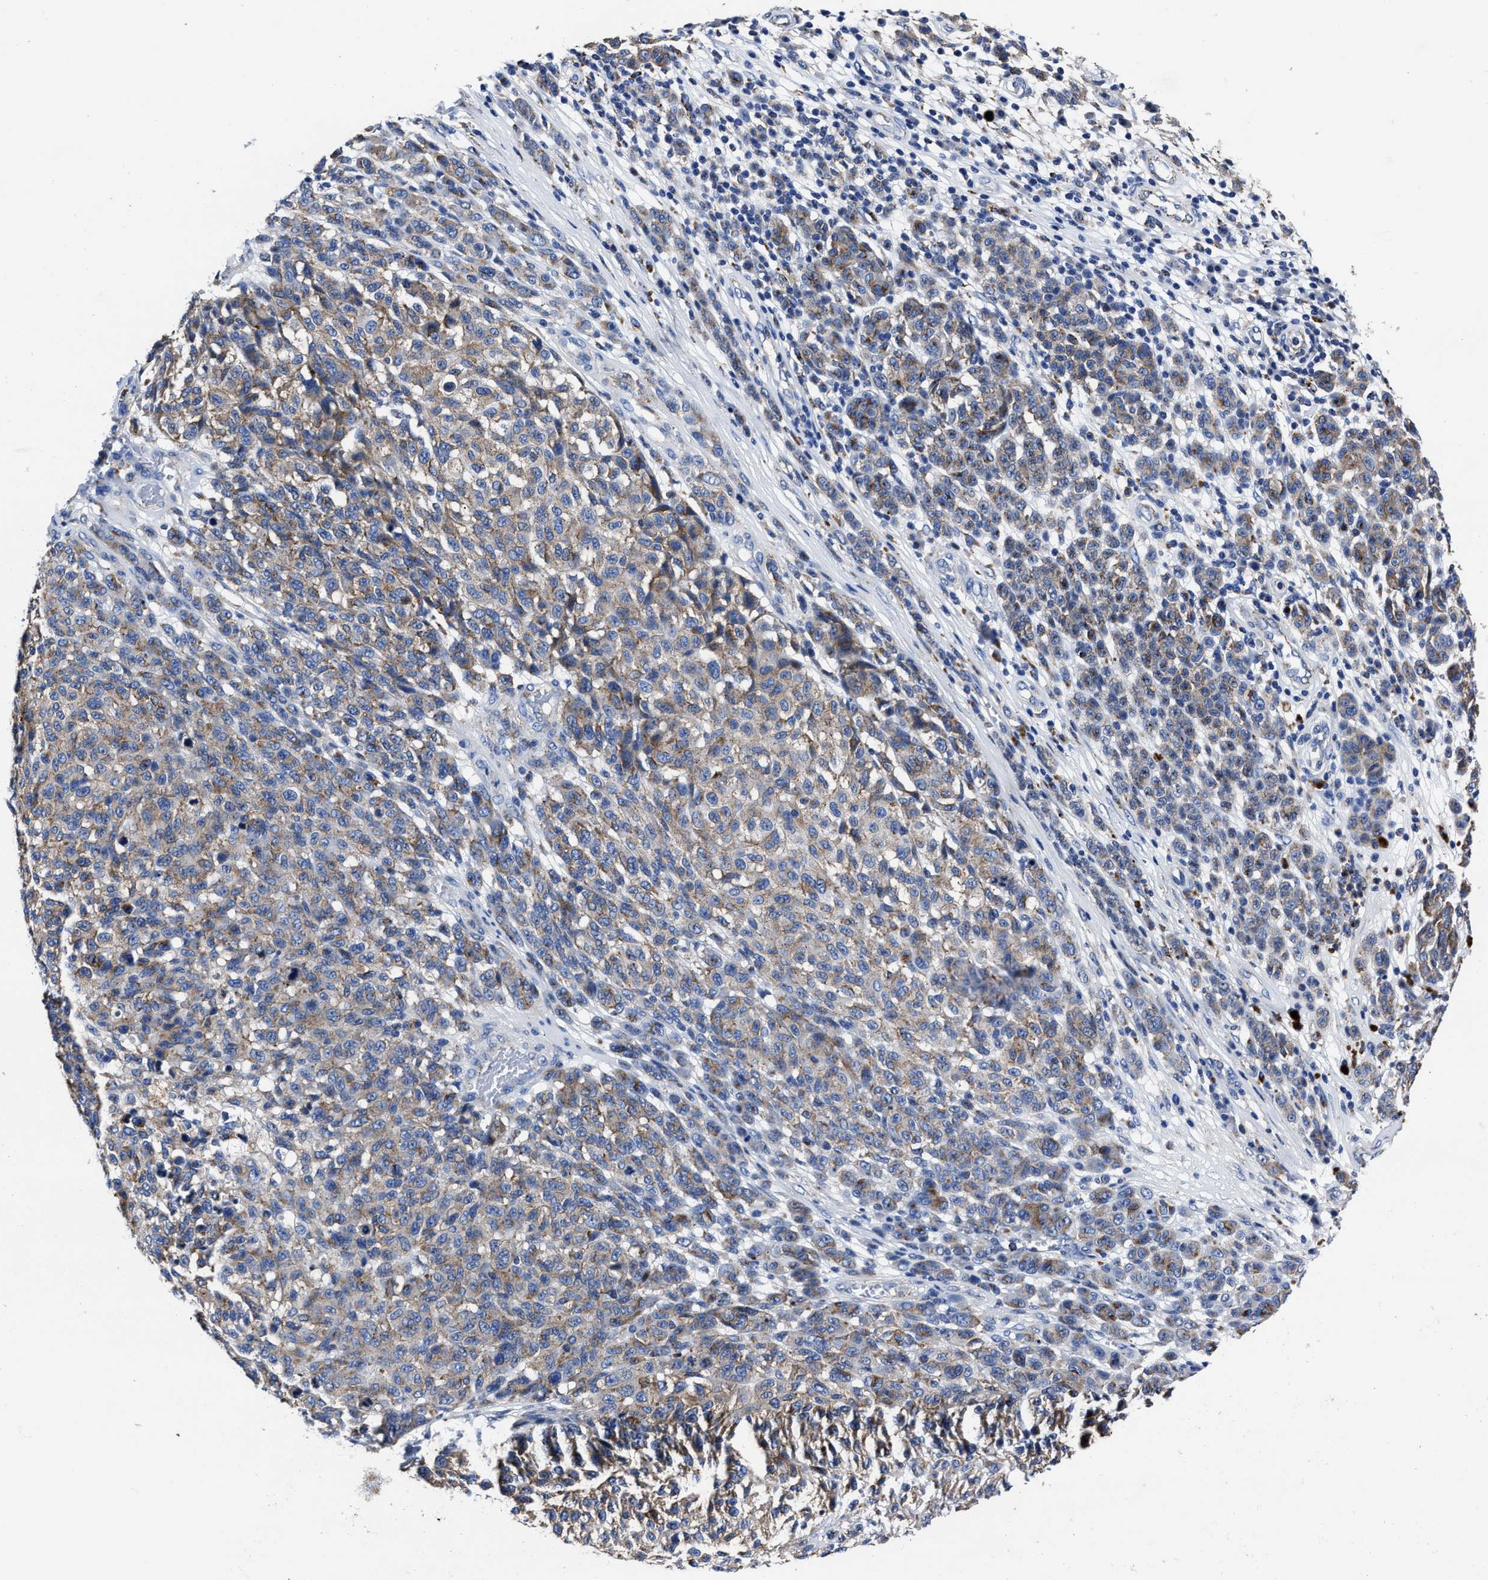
{"staining": {"intensity": "weak", "quantity": "25%-75%", "location": "cytoplasmic/membranous"}, "tissue": "melanoma", "cell_type": "Tumor cells", "image_type": "cancer", "snomed": [{"axis": "morphology", "description": "Malignant melanoma, NOS"}, {"axis": "topography", "description": "Skin"}], "caption": "This is an image of immunohistochemistry staining of malignant melanoma, which shows weak expression in the cytoplasmic/membranous of tumor cells.", "gene": "LAMTOR4", "patient": {"sex": "male", "age": 59}}